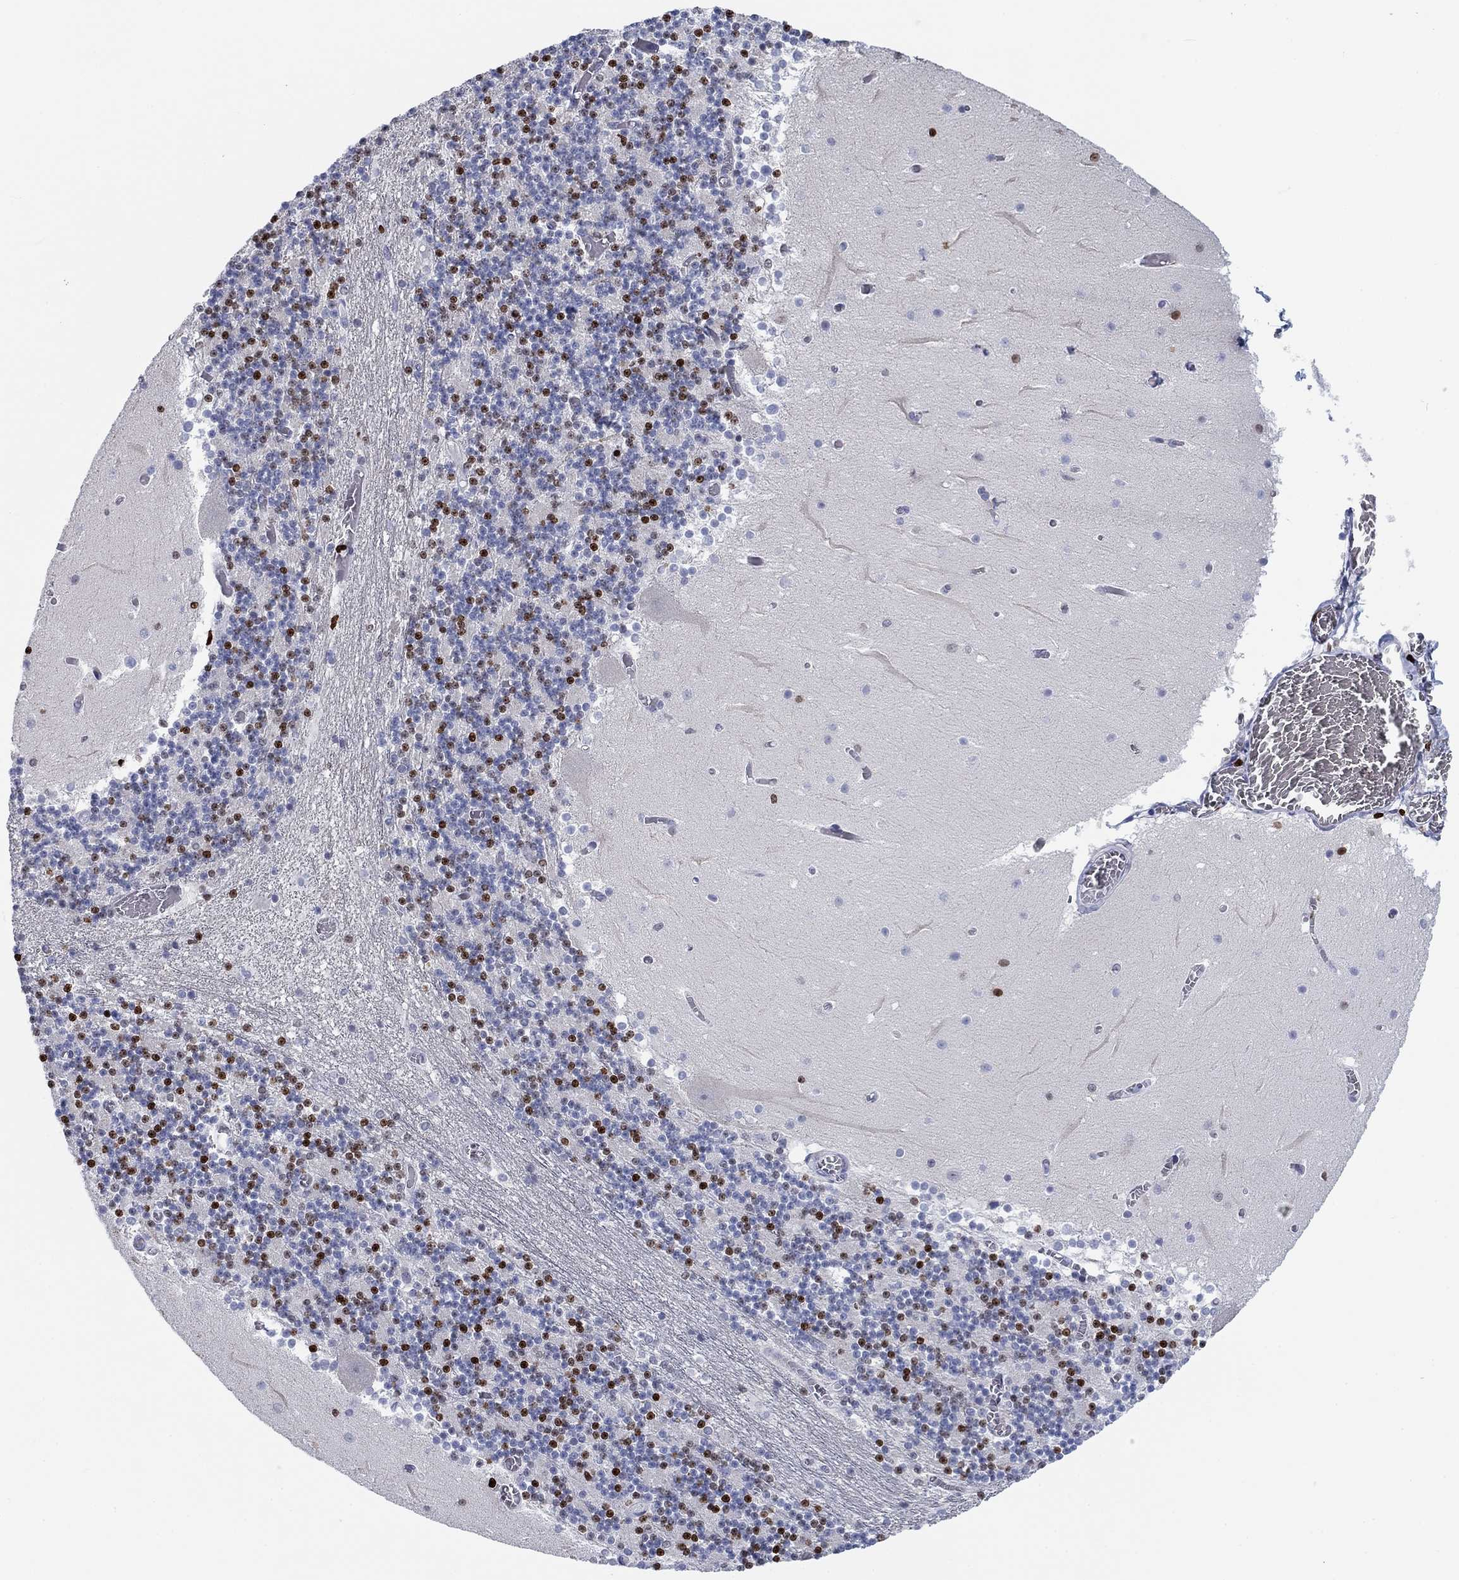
{"staining": {"intensity": "strong", "quantity": "<25%", "location": "nuclear"}, "tissue": "cerebellum", "cell_type": "Cells in granular layer", "image_type": "normal", "snomed": [{"axis": "morphology", "description": "Normal tissue, NOS"}, {"axis": "topography", "description": "Cerebellum"}], "caption": "Human cerebellum stained for a protein (brown) demonstrates strong nuclear positive staining in about <25% of cells in granular layer.", "gene": "H1", "patient": {"sex": "female", "age": 28}}